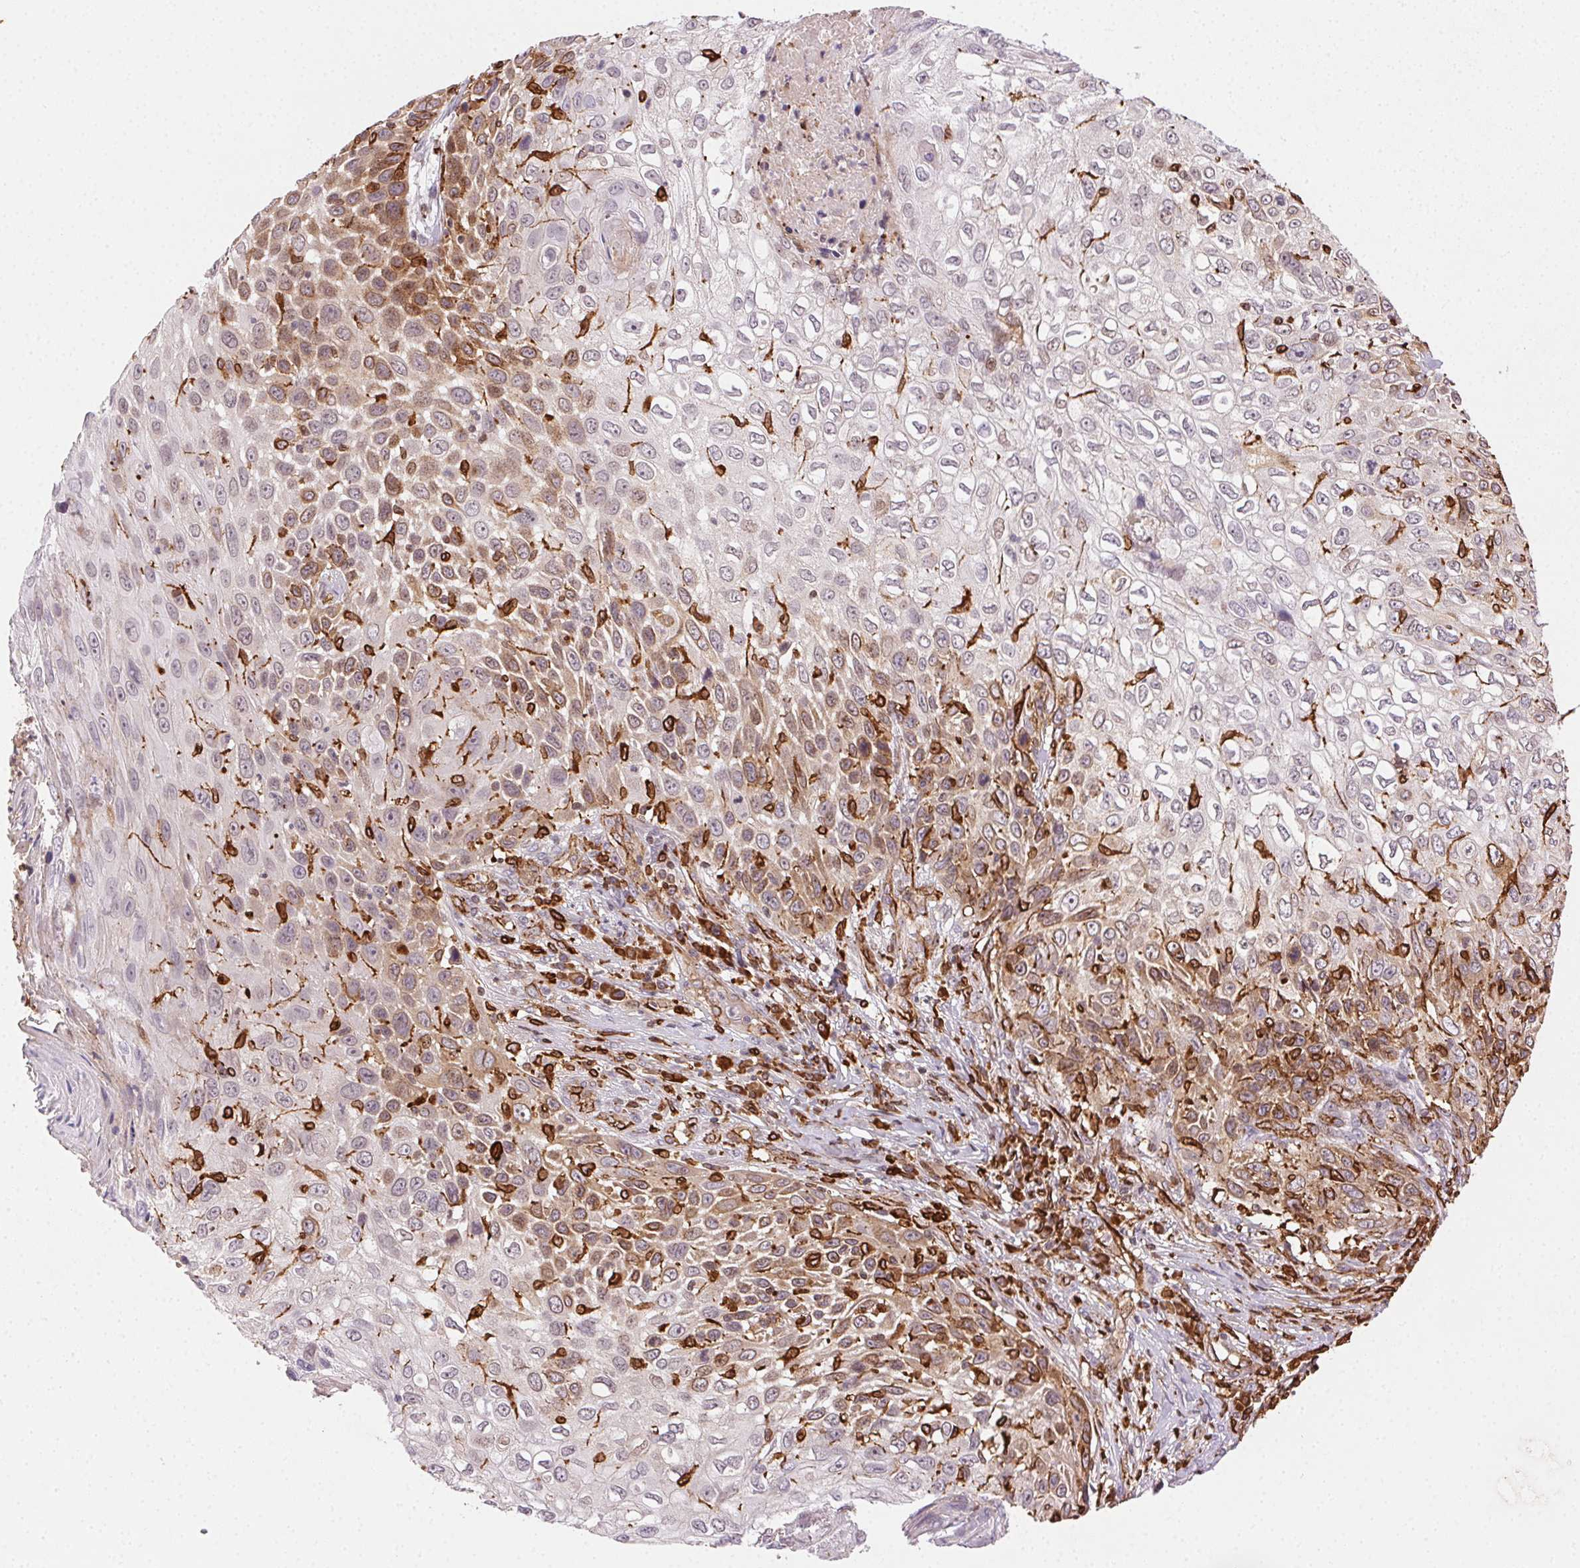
{"staining": {"intensity": "moderate", "quantity": "25%-75%", "location": "cytoplasmic/membranous"}, "tissue": "skin cancer", "cell_type": "Tumor cells", "image_type": "cancer", "snomed": [{"axis": "morphology", "description": "Squamous cell carcinoma, NOS"}, {"axis": "topography", "description": "Skin"}], "caption": "Moderate cytoplasmic/membranous protein expression is present in approximately 25%-75% of tumor cells in skin squamous cell carcinoma. The protein is shown in brown color, while the nuclei are stained blue.", "gene": "RNASET2", "patient": {"sex": "male", "age": 92}}